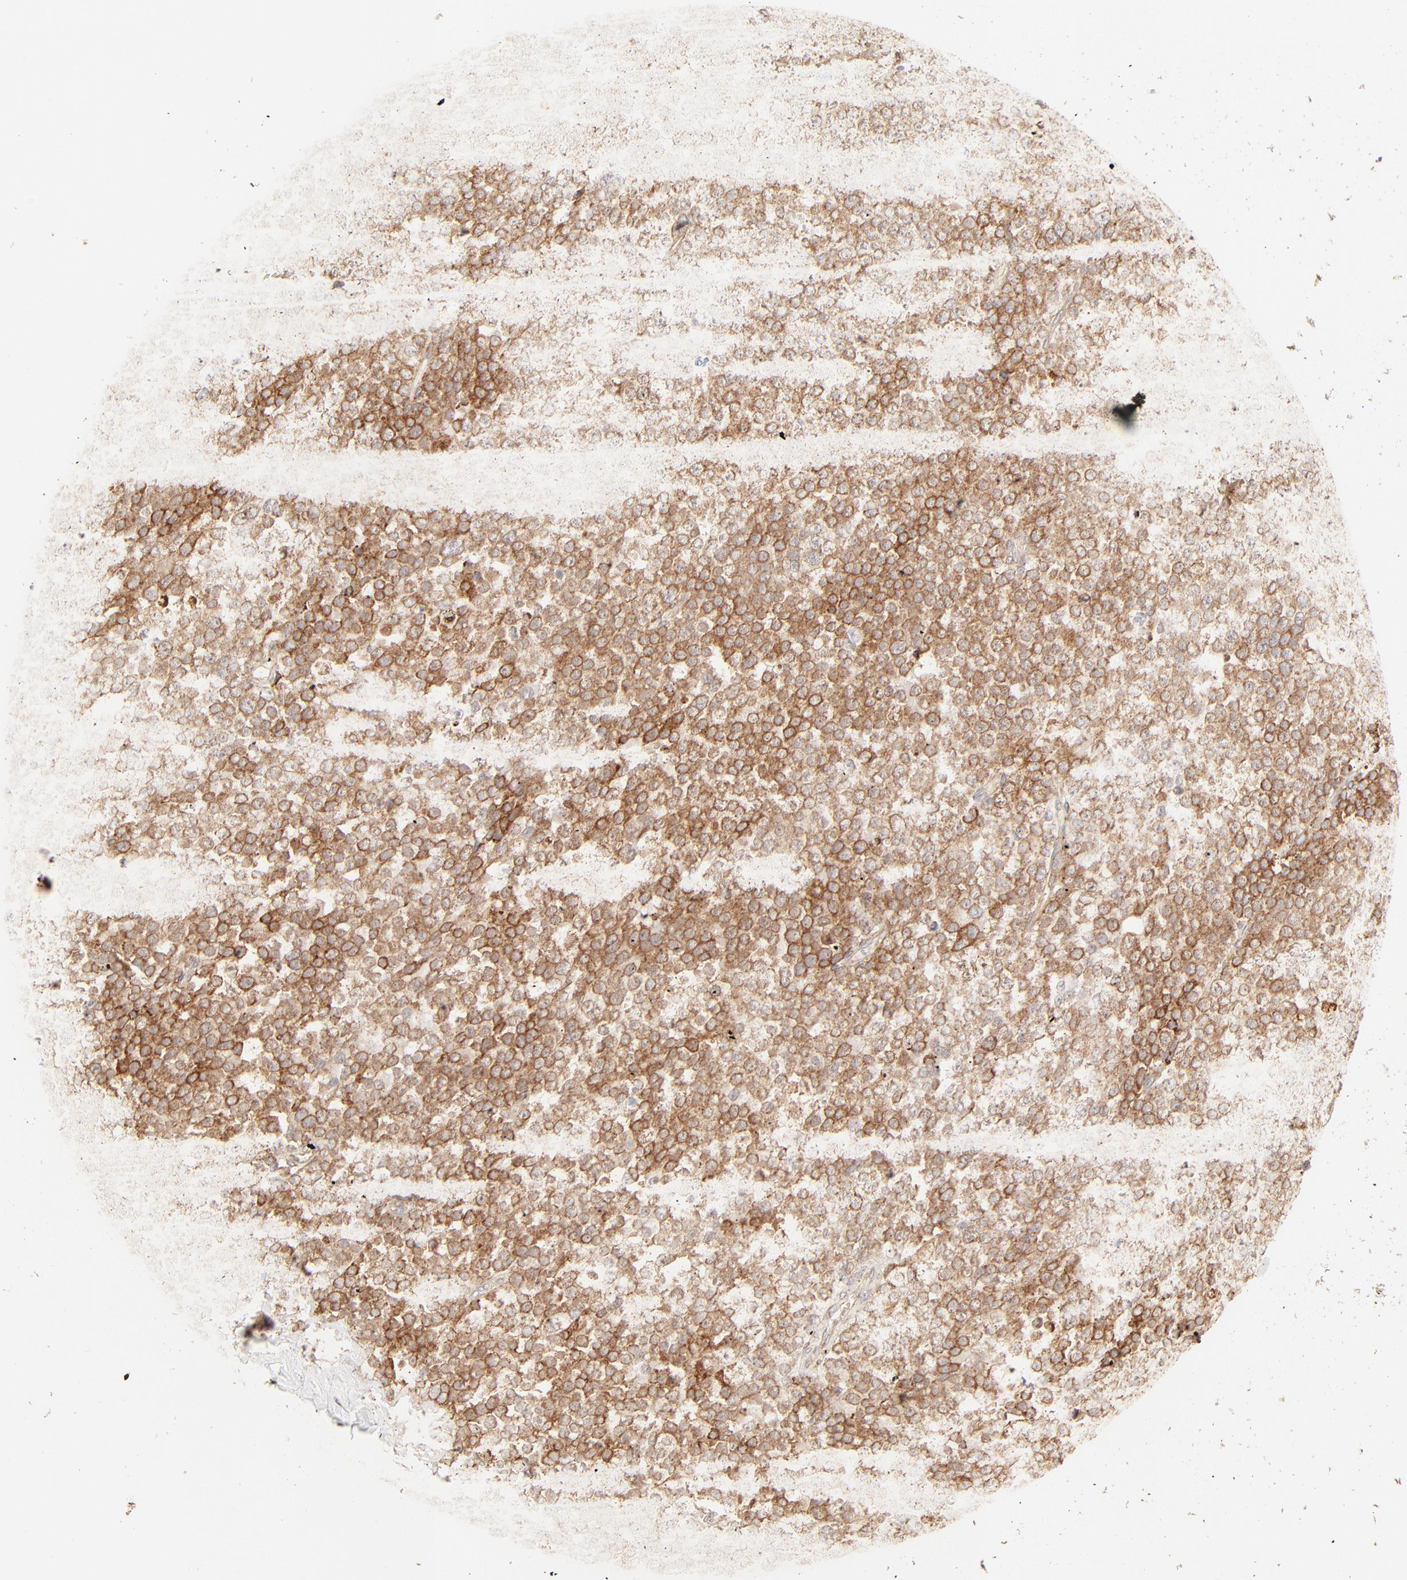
{"staining": {"intensity": "moderate", "quantity": ">75%", "location": "cytoplasmic/membranous"}, "tissue": "testis cancer", "cell_type": "Tumor cells", "image_type": "cancer", "snomed": [{"axis": "morphology", "description": "Seminoma, NOS"}, {"axis": "topography", "description": "Testis"}], "caption": "Moderate cytoplasmic/membranous protein staining is seen in approximately >75% of tumor cells in testis cancer (seminoma).", "gene": "PARP12", "patient": {"sex": "male", "age": 71}}